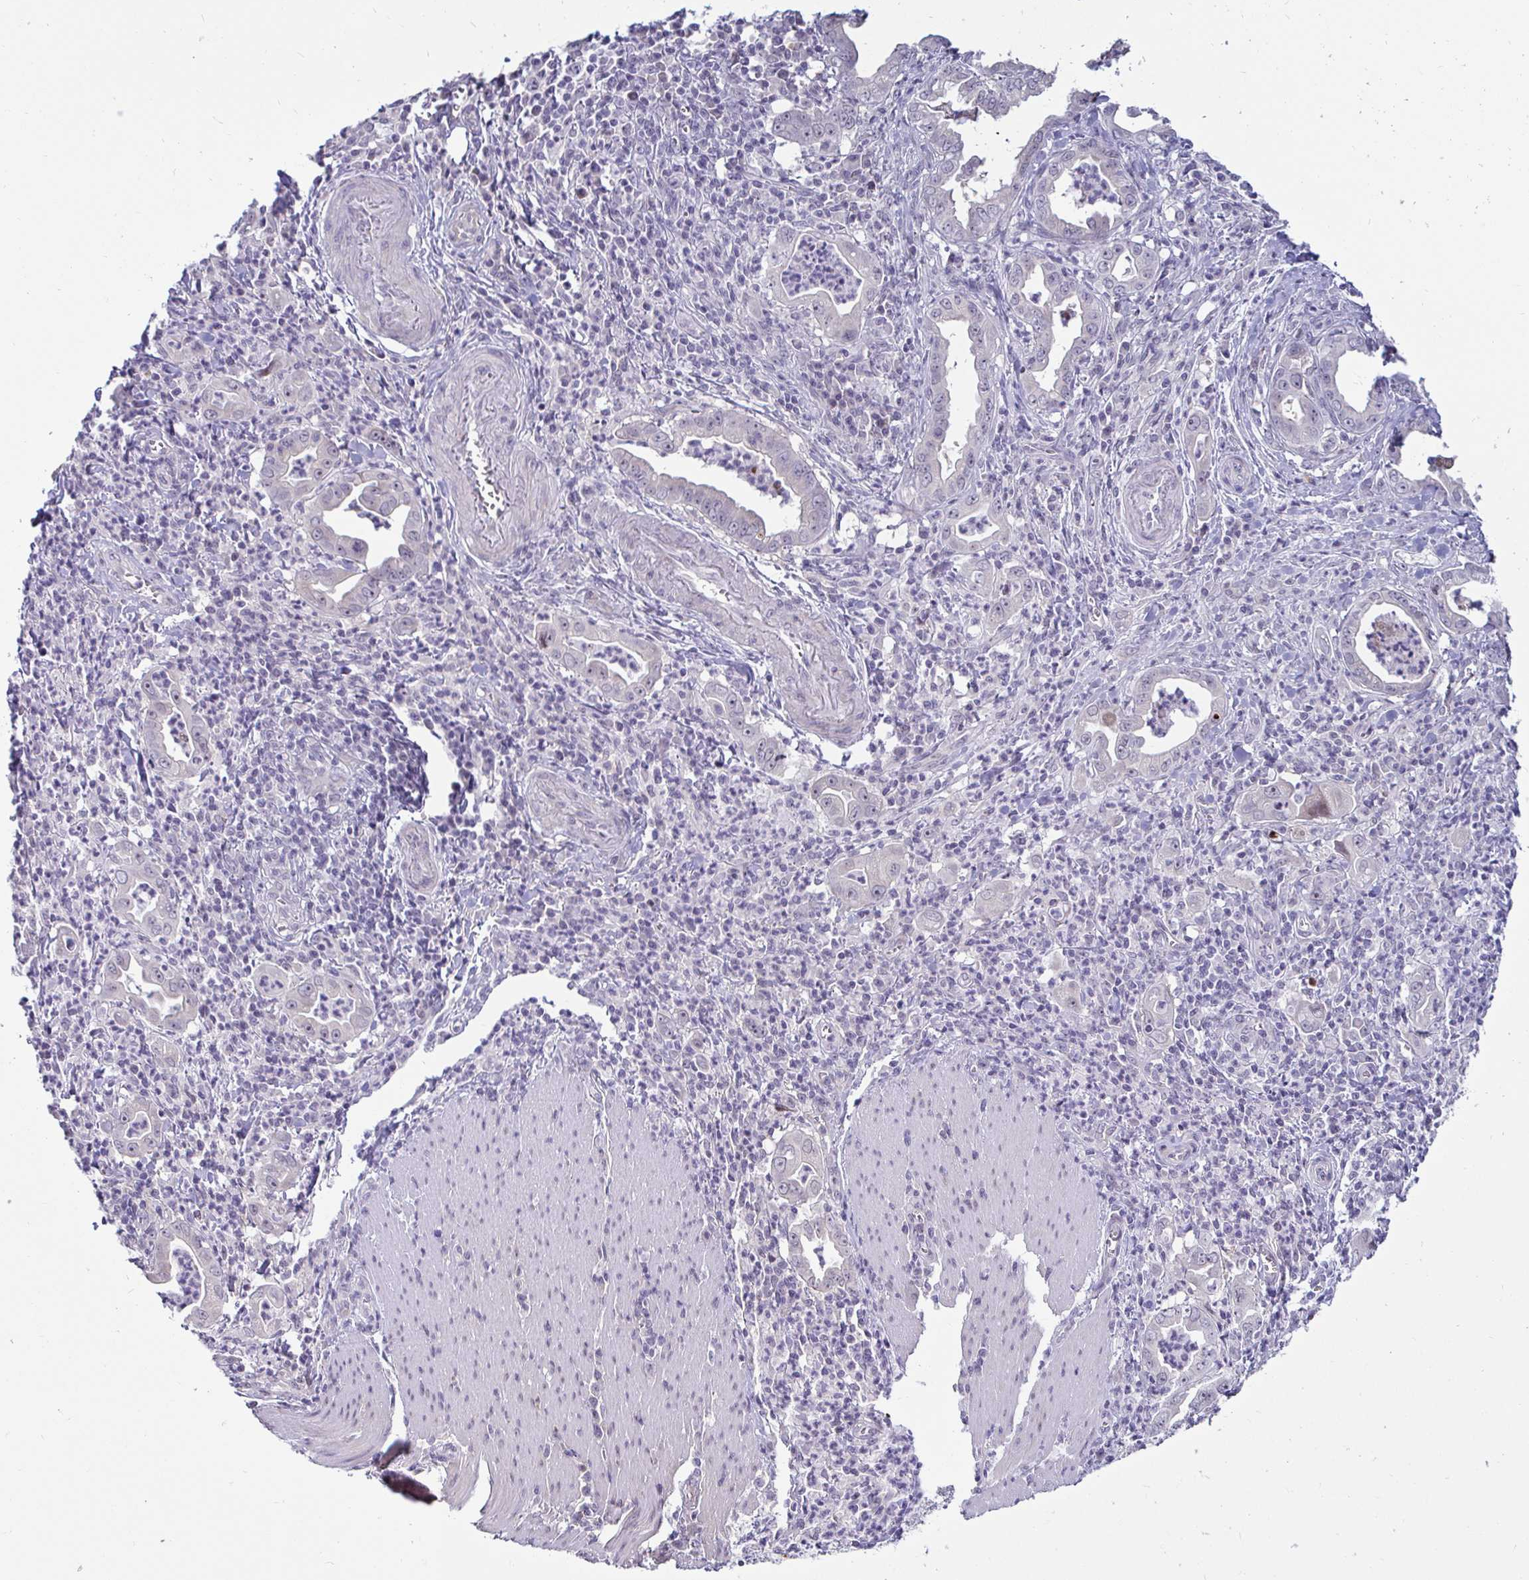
{"staining": {"intensity": "negative", "quantity": "none", "location": "none"}, "tissue": "stomach cancer", "cell_type": "Tumor cells", "image_type": "cancer", "snomed": [{"axis": "morphology", "description": "Adenocarcinoma, NOS"}, {"axis": "topography", "description": "Stomach, upper"}], "caption": "Protein analysis of stomach cancer (adenocarcinoma) demonstrates no significant positivity in tumor cells.", "gene": "GSTM1", "patient": {"sex": "female", "age": 79}}